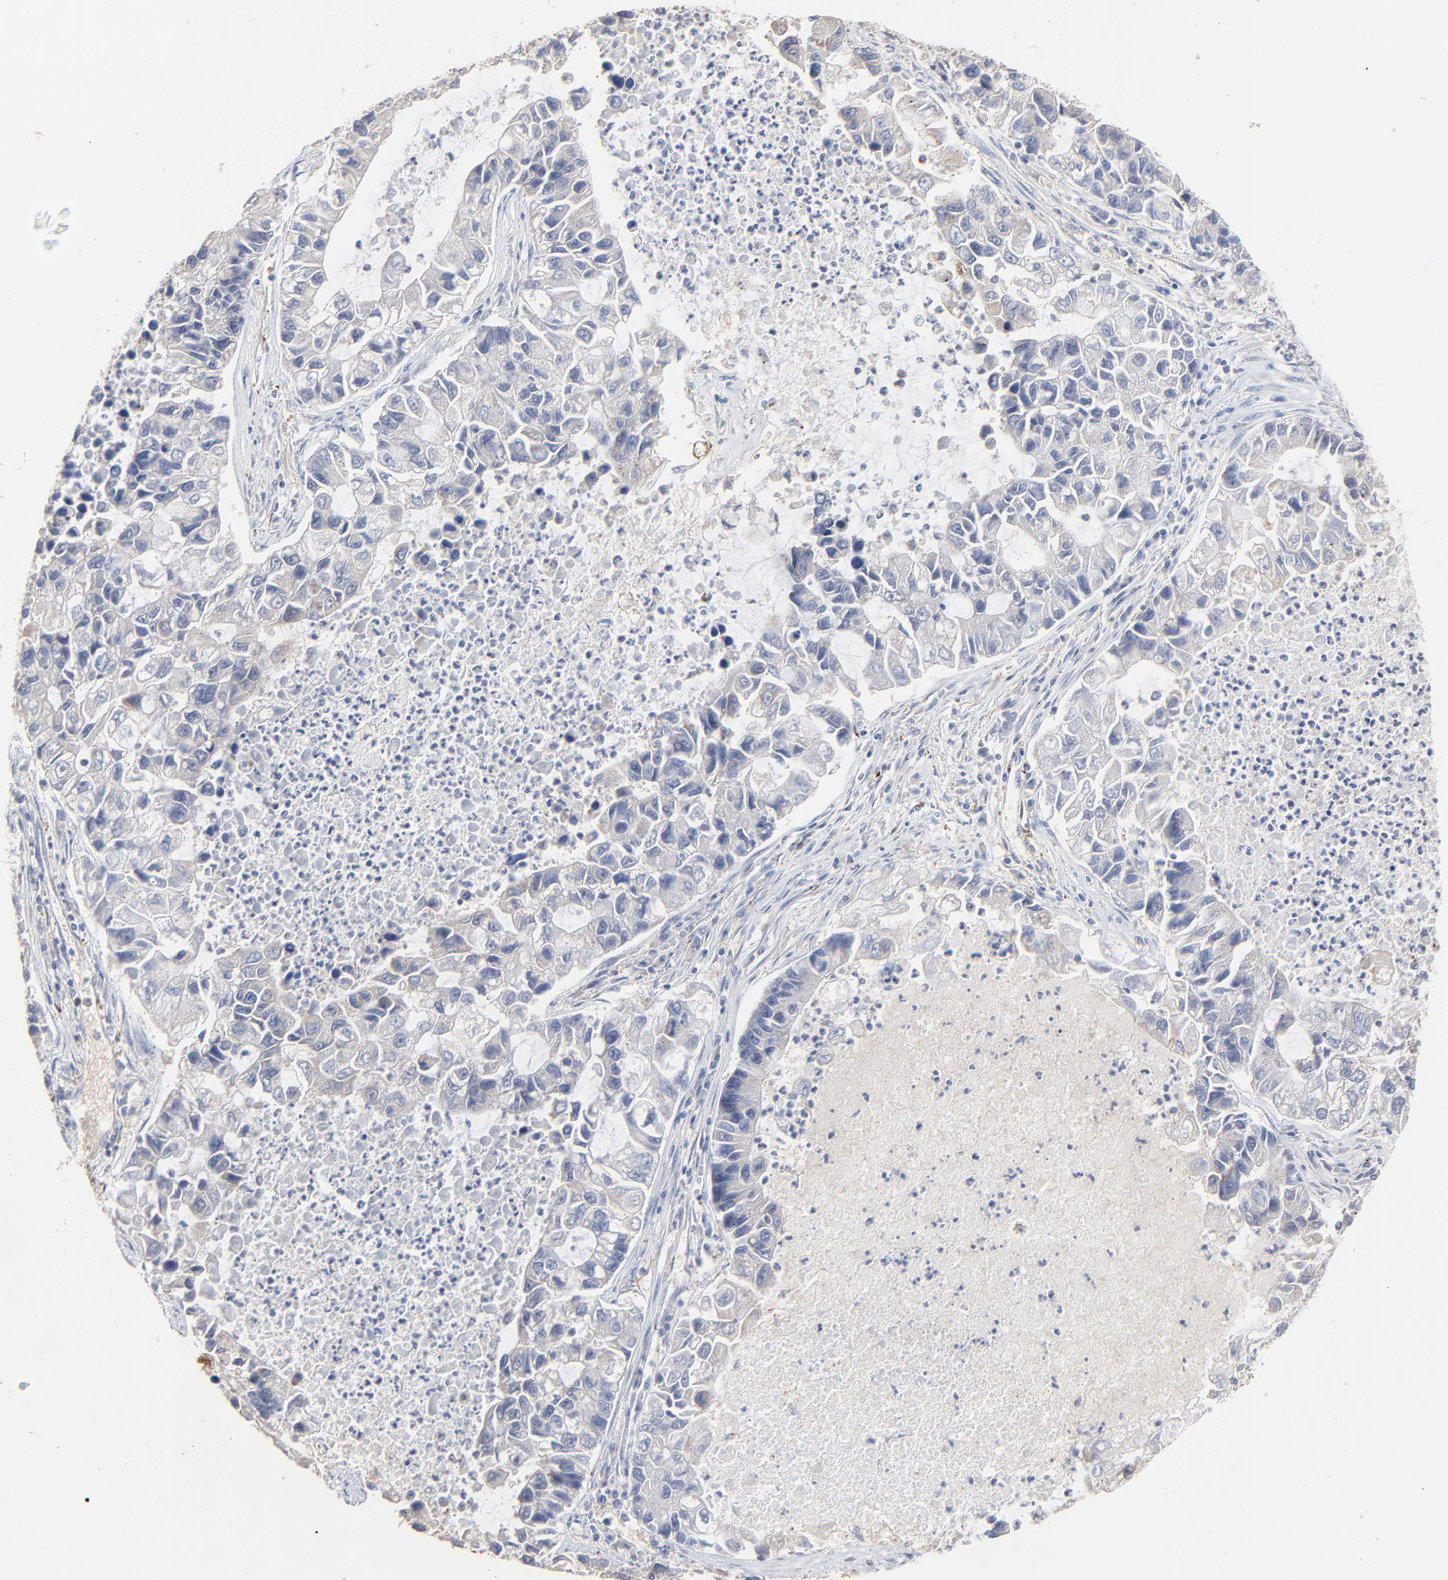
{"staining": {"intensity": "weak", "quantity": "<25%", "location": "cytoplasmic/membranous"}, "tissue": "lung cancer", "cell_type": "Tumor cells", "image_type": "cancer", "snomed": [{"axis": "morphology", "description": "Adenocarcinoma, NOS"}, {"axis": "topography", "description": "Lung"}], "caption": "DAB immunohistochemical staining of lung cancer (adenocarcinoma) displays no significant staining in tumor cells.", "gene": "FANCB", "patient": {"sex": "female", "age": 51}}